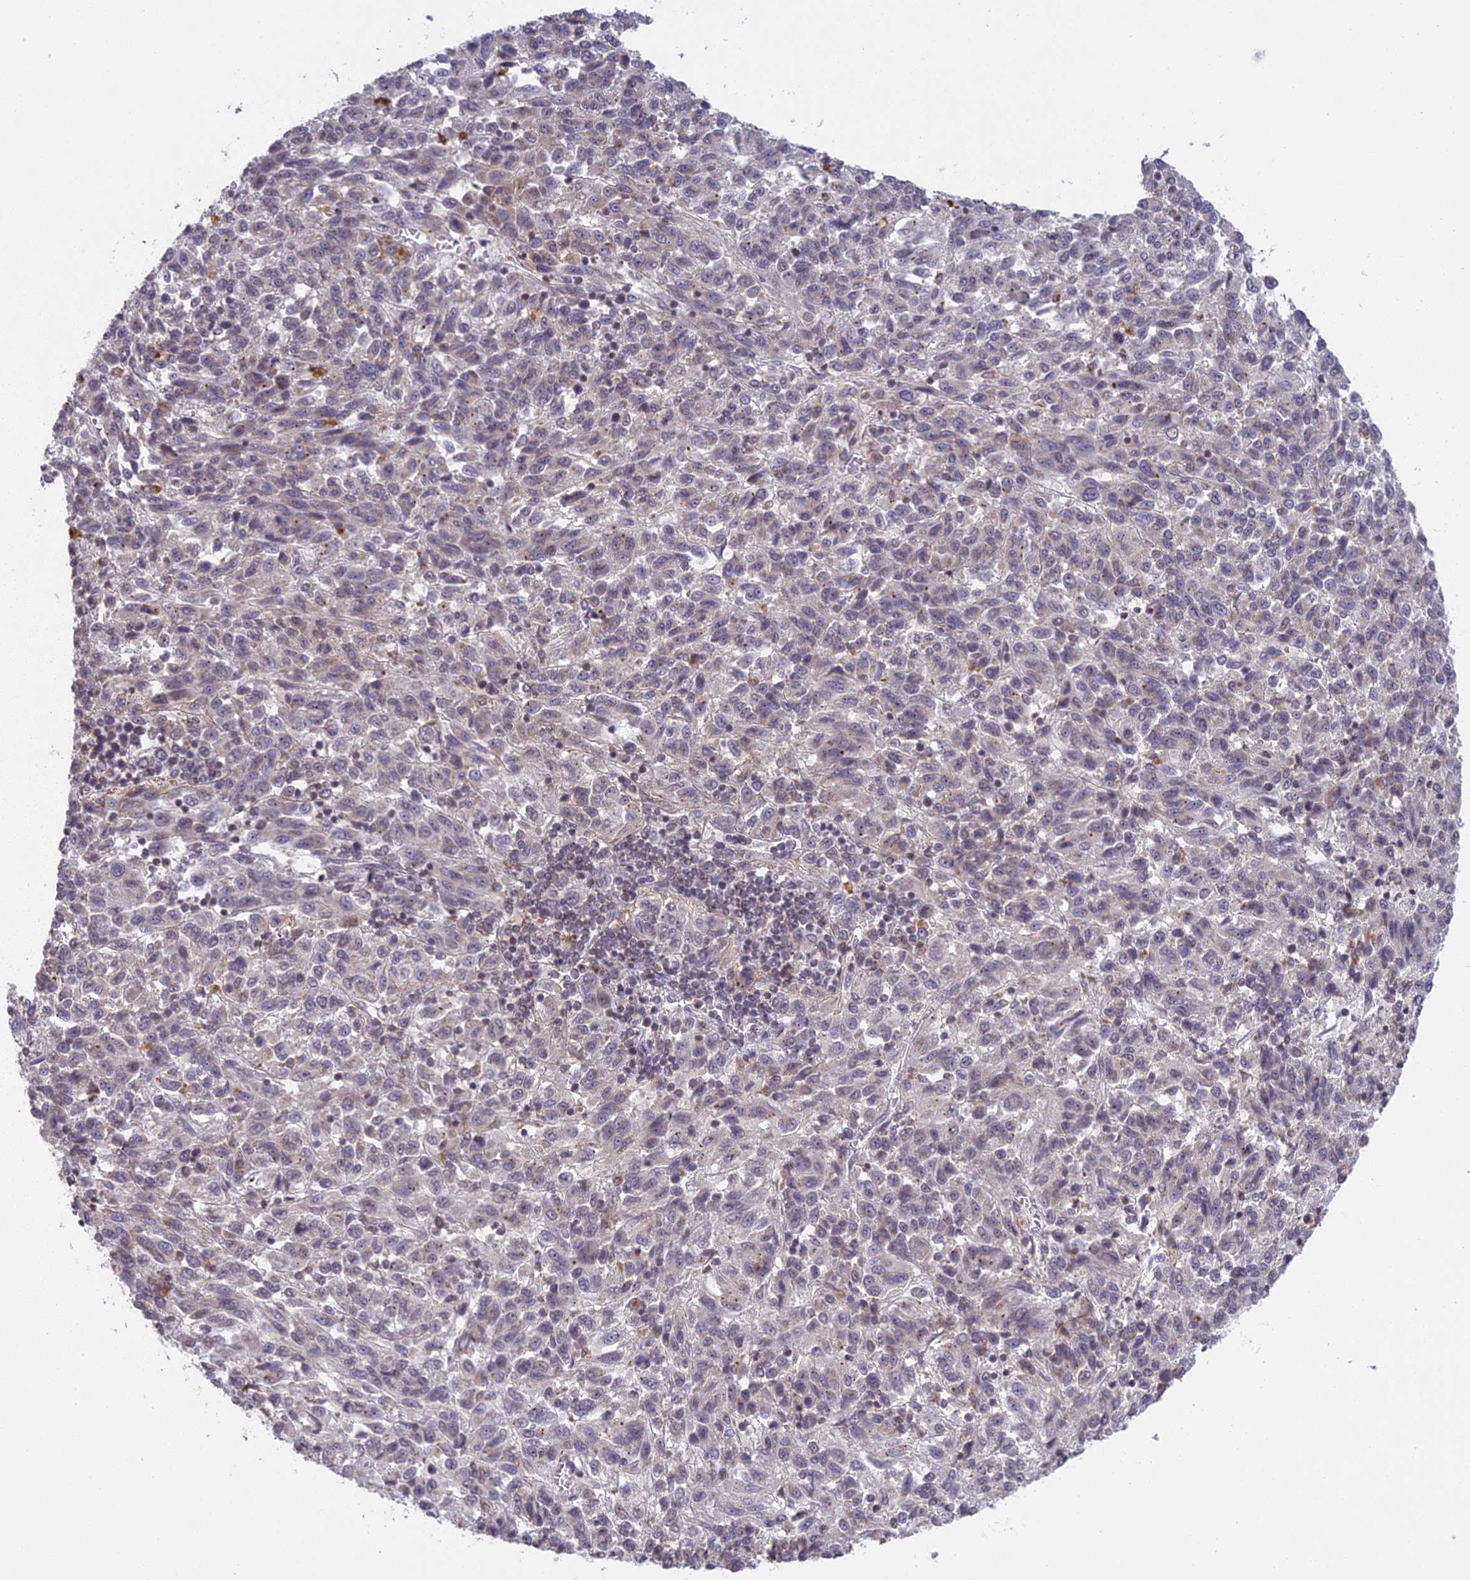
{"staining": {"intensity": "weak", "quantity": "<25%", "location": "cytoplasmic/membranous"}, "tissue": "melanoma", "cell_type": "Tumor cells", "image_type": "cancer", "snomed": [{"axis": "morphology", "description": "Malignant melanoma, Metastatic site"}, {"axis": "topography", "description": "Lung"}], "caption": "Immunohistochemical staining of malignant melanoma (metastatic site) displays no significant positivity in tumor cells.", "gene": "ERG28", "patient": {"sex": "male", "age": 64}}